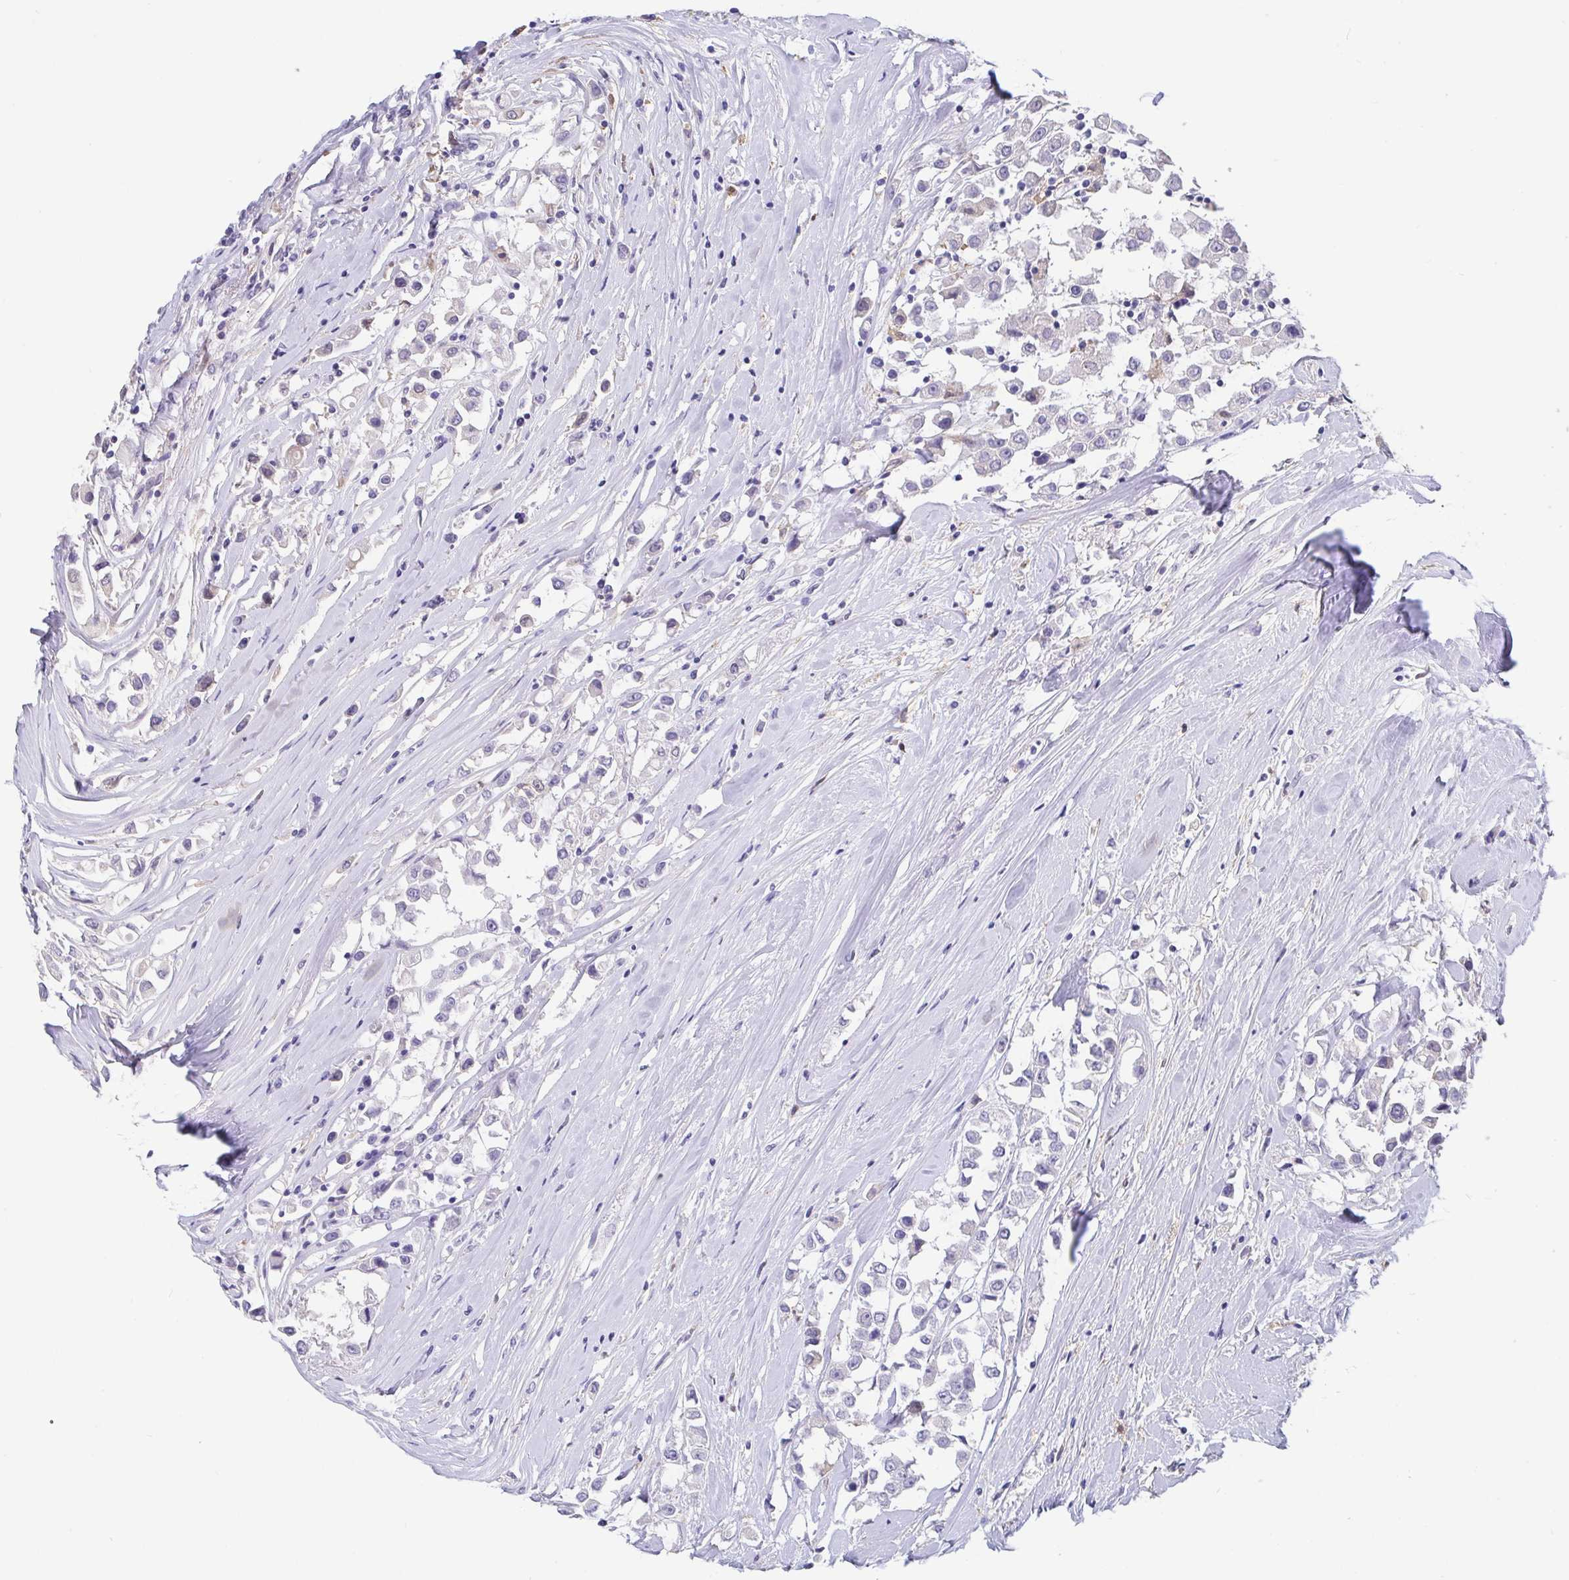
{"staining": {"intensity": "negative", "quantity": "none", "location": "none"}, "tissue": "breast cancer", "cell_type": "Tumor cells", "image_type": "cancer", "snomed": [{"axis": "morphology", "description": "Duct carcinoma"}, {"axis": "topography", "description": "Breast"}], "caption": "The immunohistochemistry (IHC) image has no significant expression in tumor cells of invasive ductal carcinoma (breast) tissue. Nuclei are stained in blue.", "gene": "IDH1", "patient": {"sex": "female", "age": 61}}